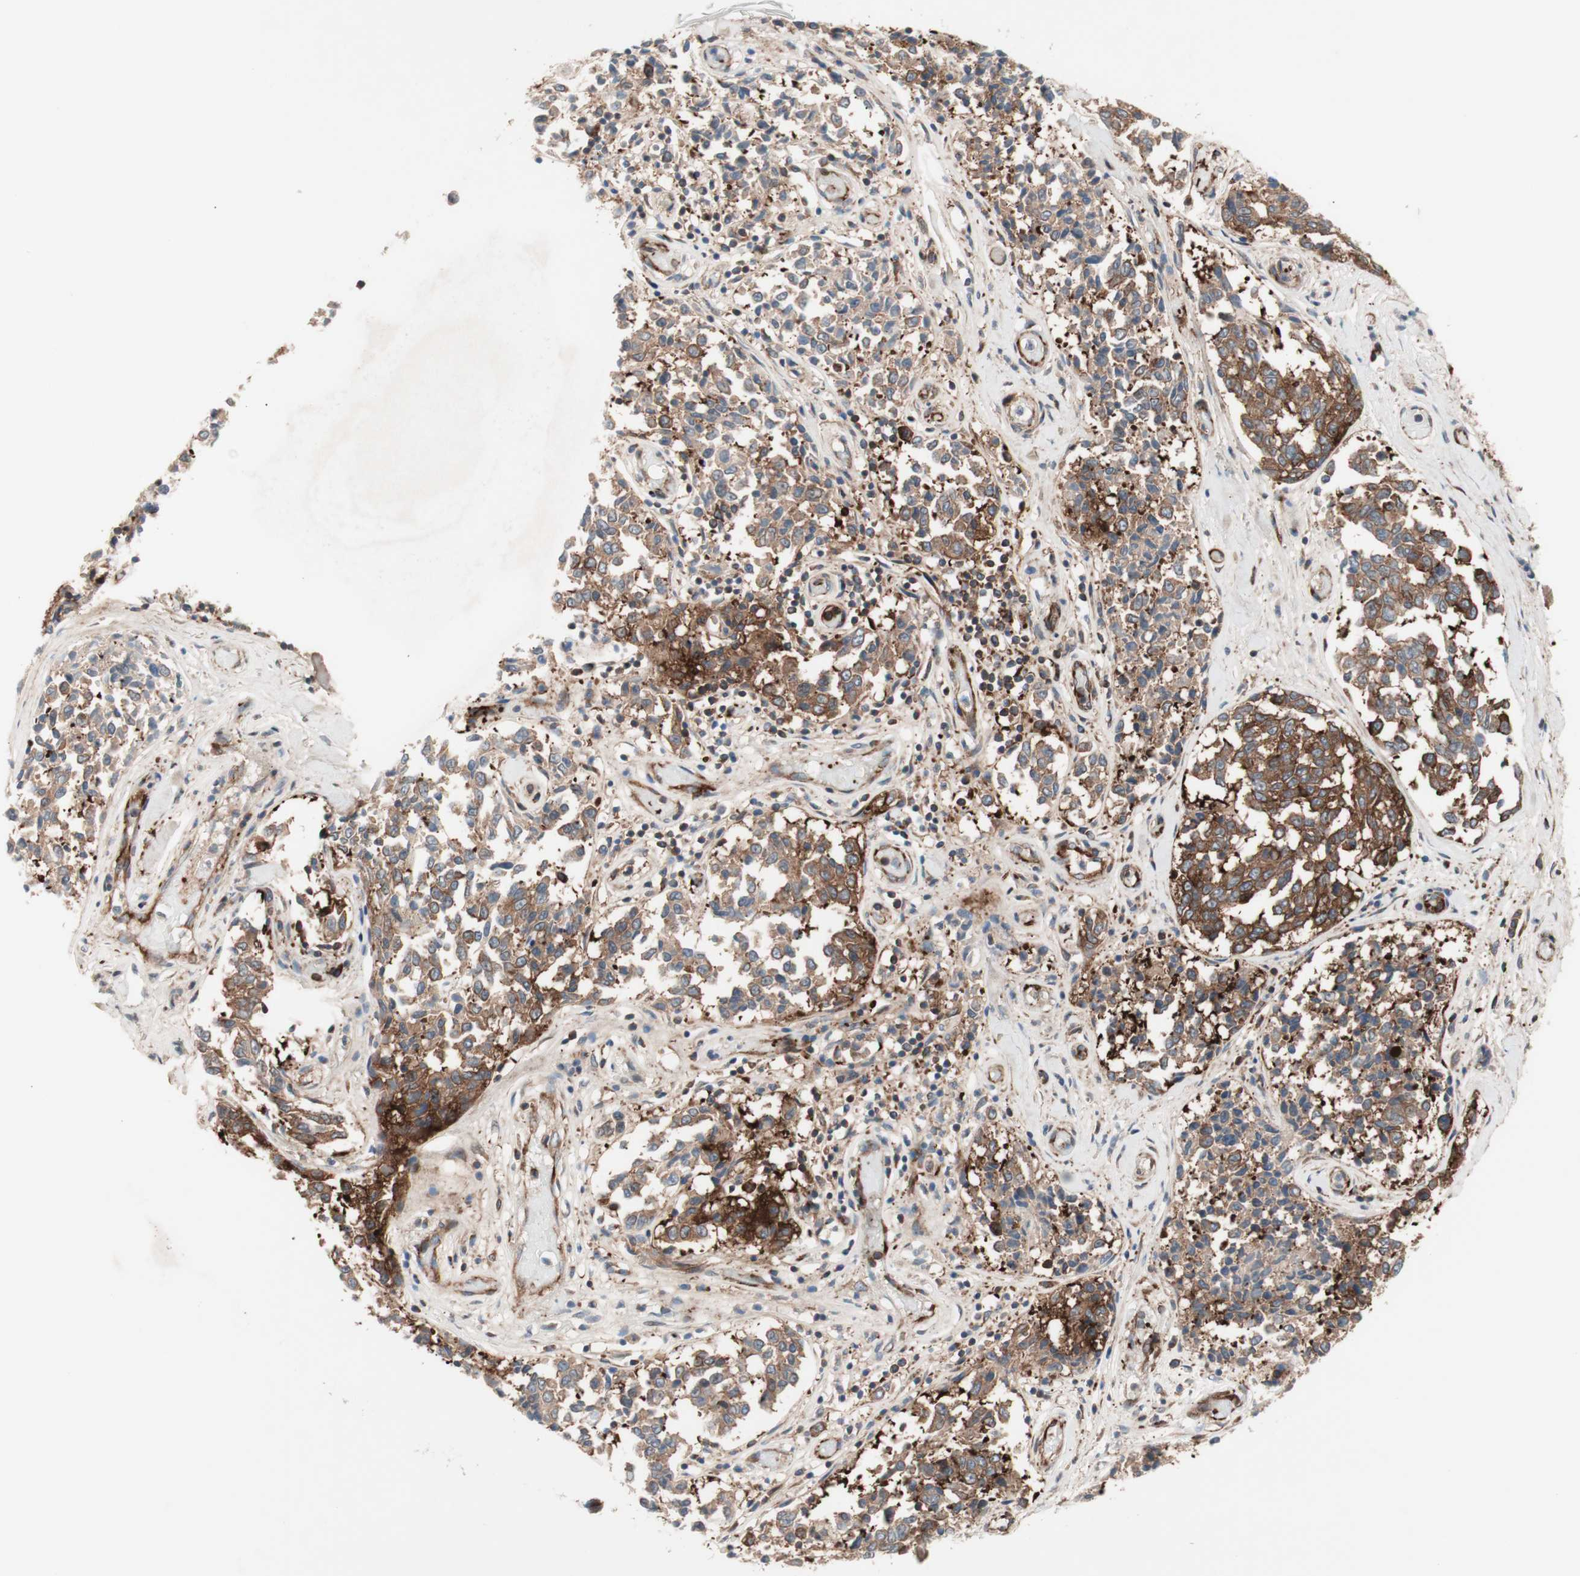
{"staining": {"intensity": "moderate", "quantity": ">75%", "location": "cytoplasmic/membranous"}, "tissue": "melanoma", "cell_type": "Tumor cells", "image_type": "cancer", "snomed": [{"axis": "morphology", "description": "Malignant melanoma, NOS"}, {"axis": "topography", "description": "Skin"}], "caption": "A brown stain shows moderate cytoplasmic/membranous positivity of a protein in malignant melanoma tumor cells.", "gene": "CCN4", "patient": {"sex": "female", "age": 64}}